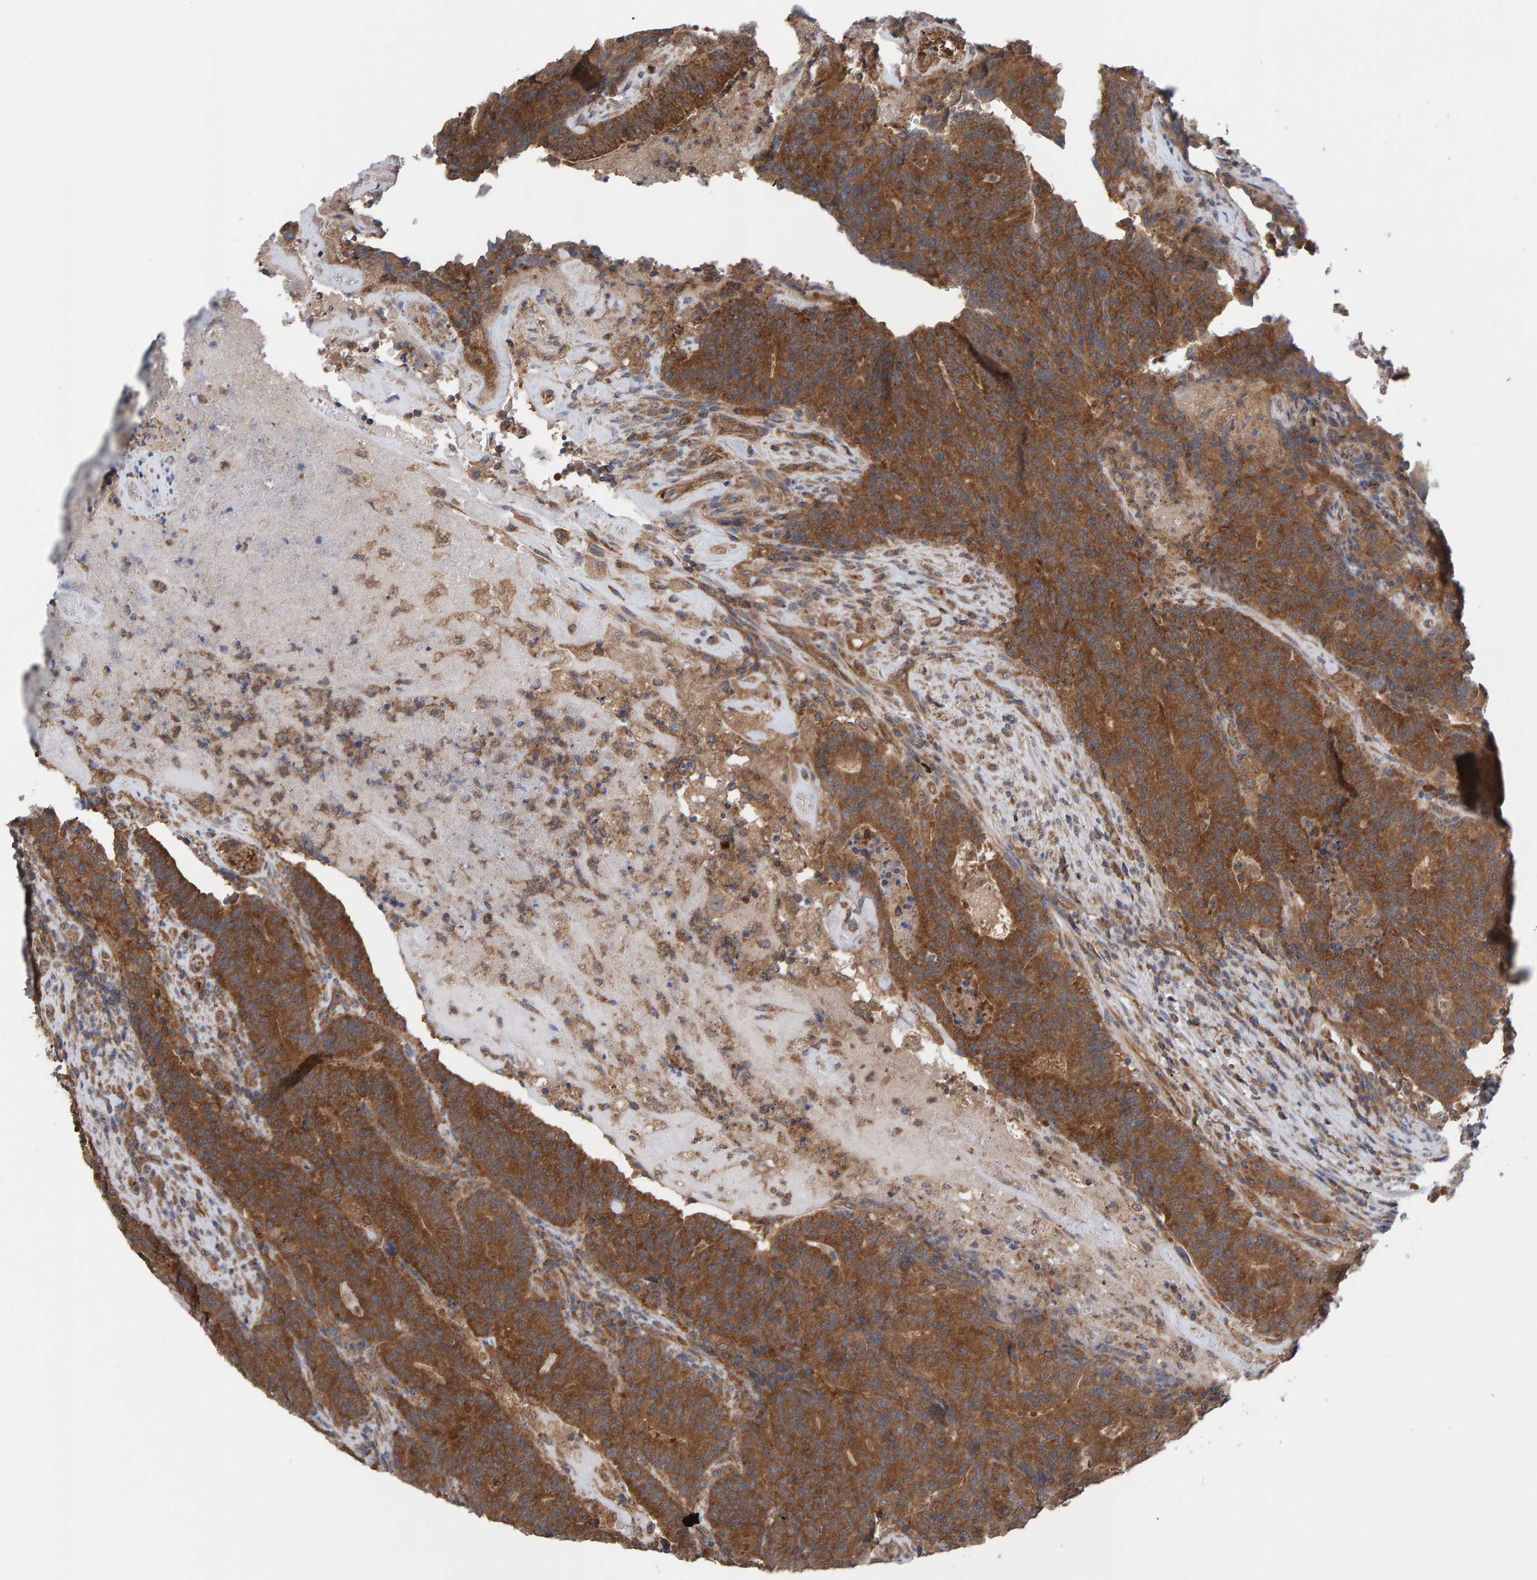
{"staining": {"intensity": "strong", "quantity": ">75%", "location": "cytoplasmic/membranous"}, "tissue": "colorectal cancer", "cell_type": "Tumor cells", "image_type": "cancer", "snomed": [{"axis": "morphology", "description": "Normal tissue, NOS"}, {"axis": "morphology", "description": "Adenocarcinoma, NOS"}, {"axis": "topography", "description": "Colon"}], "caption": "IHC image of neoplastic tissue: colorectal cancer (adenocarcinoma) stained using immunohistochemistry displays high levels of strong protein expression localized specifically in the cytoplasmic/membranous of tumor cells, appearing as a cytoplasmic/membranous brown color.", "gene": "LRSAM1", "patient": {"sex": "female", "age": 75}}